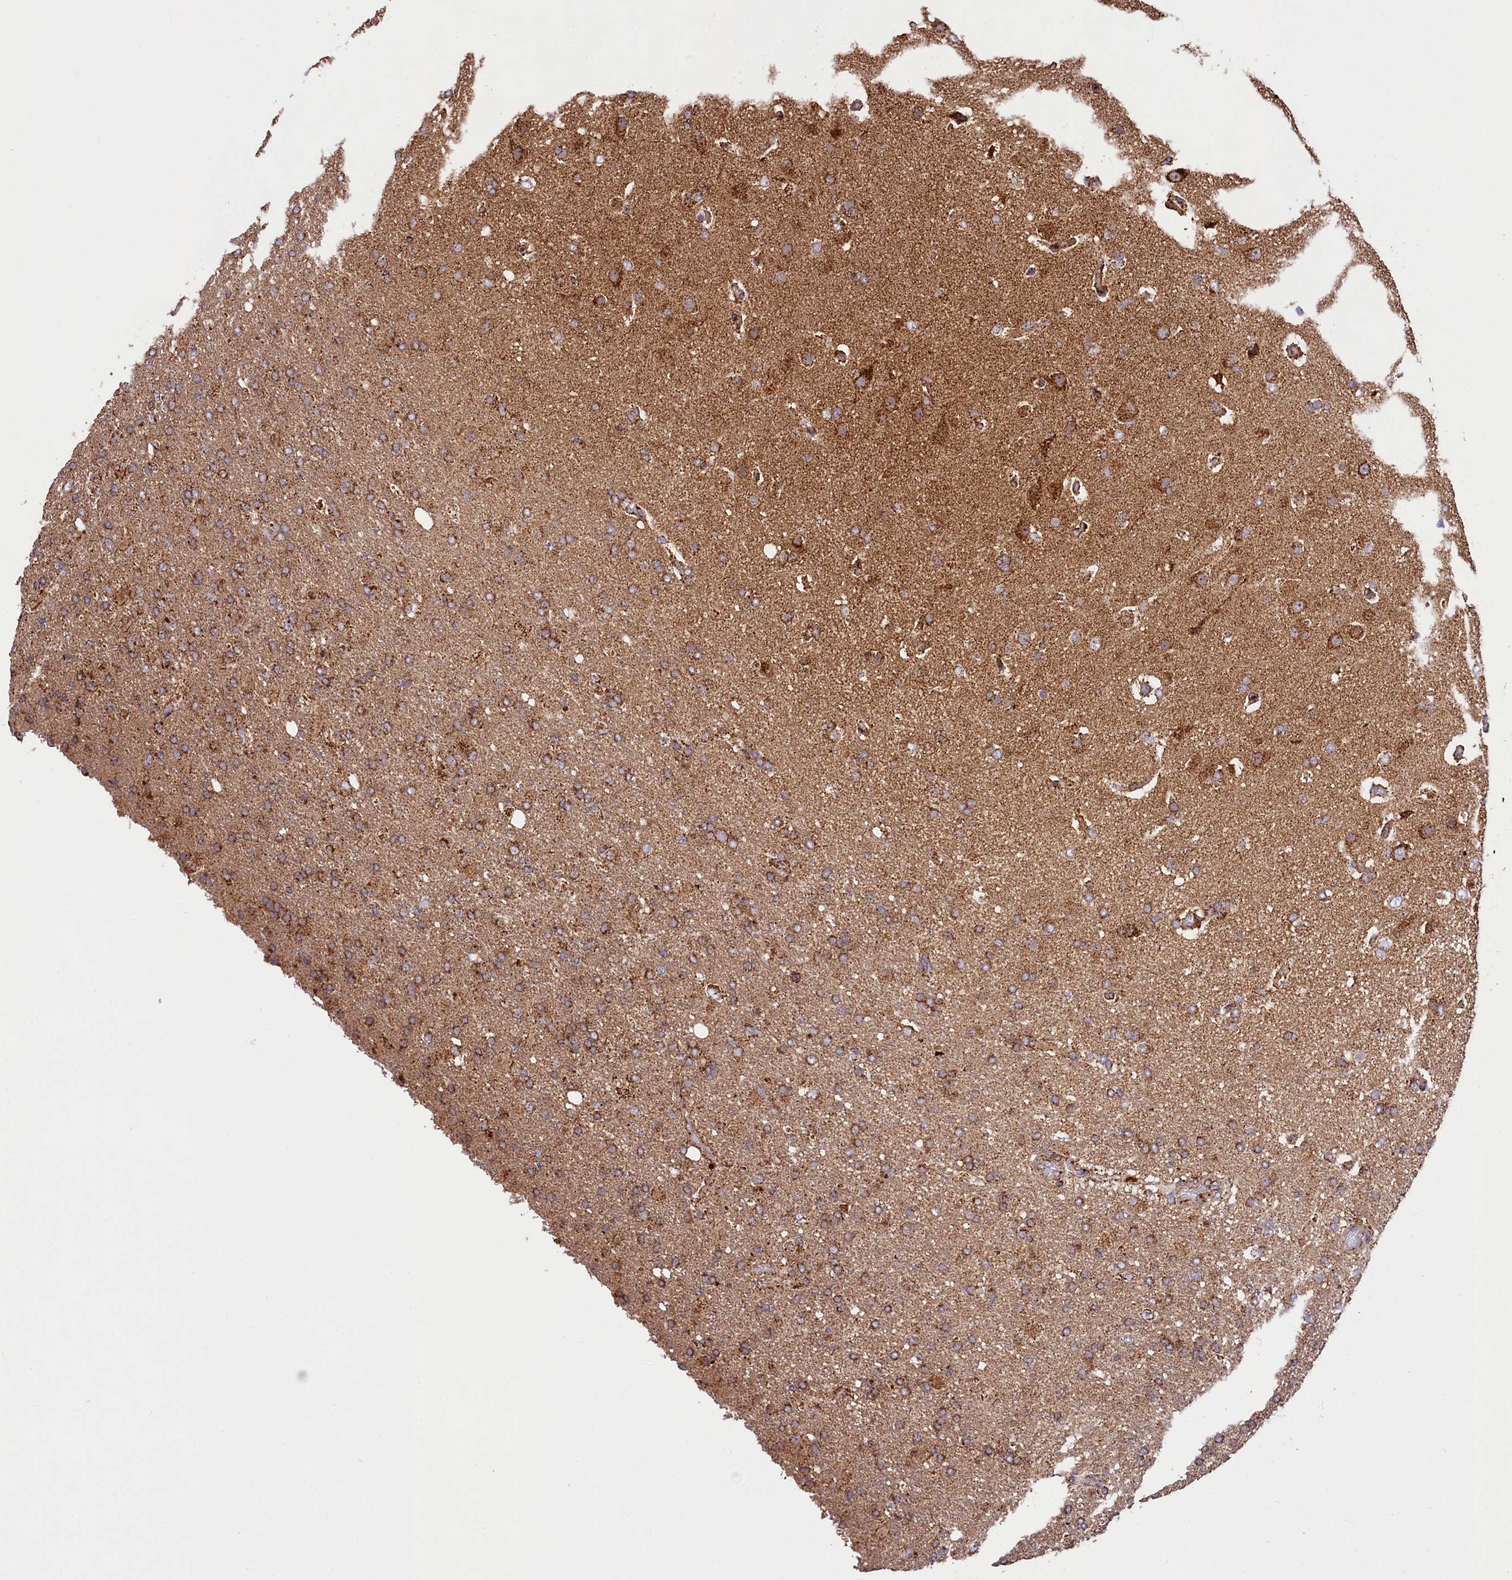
{"staining": {"intensity": "moderate", "quantity": ">75%", "location": "cytoplasmic/membranous"}, "tissue": "glioma", "cell_type": "Tumor cells", "image_type": "cancer", "snomed": [{"axis": "morphology", "description": "Glioma, malignant, High grade"}, {"axis": "topography", "description": "Brain"}], "caption": "Protein expression analysis of human high-grade glioma (malignant) reveals moderate cytoplasmic/membranous positivity in approximately >75% of tumor cells. (Stains: DAB (3,3'-diaminobenzidine) in brown, nuclei in blue, Microscopy: brightfield microscopy at high magnification).", "gene": "CLYBL", "patient": {"sex": "female", "age": 74}}